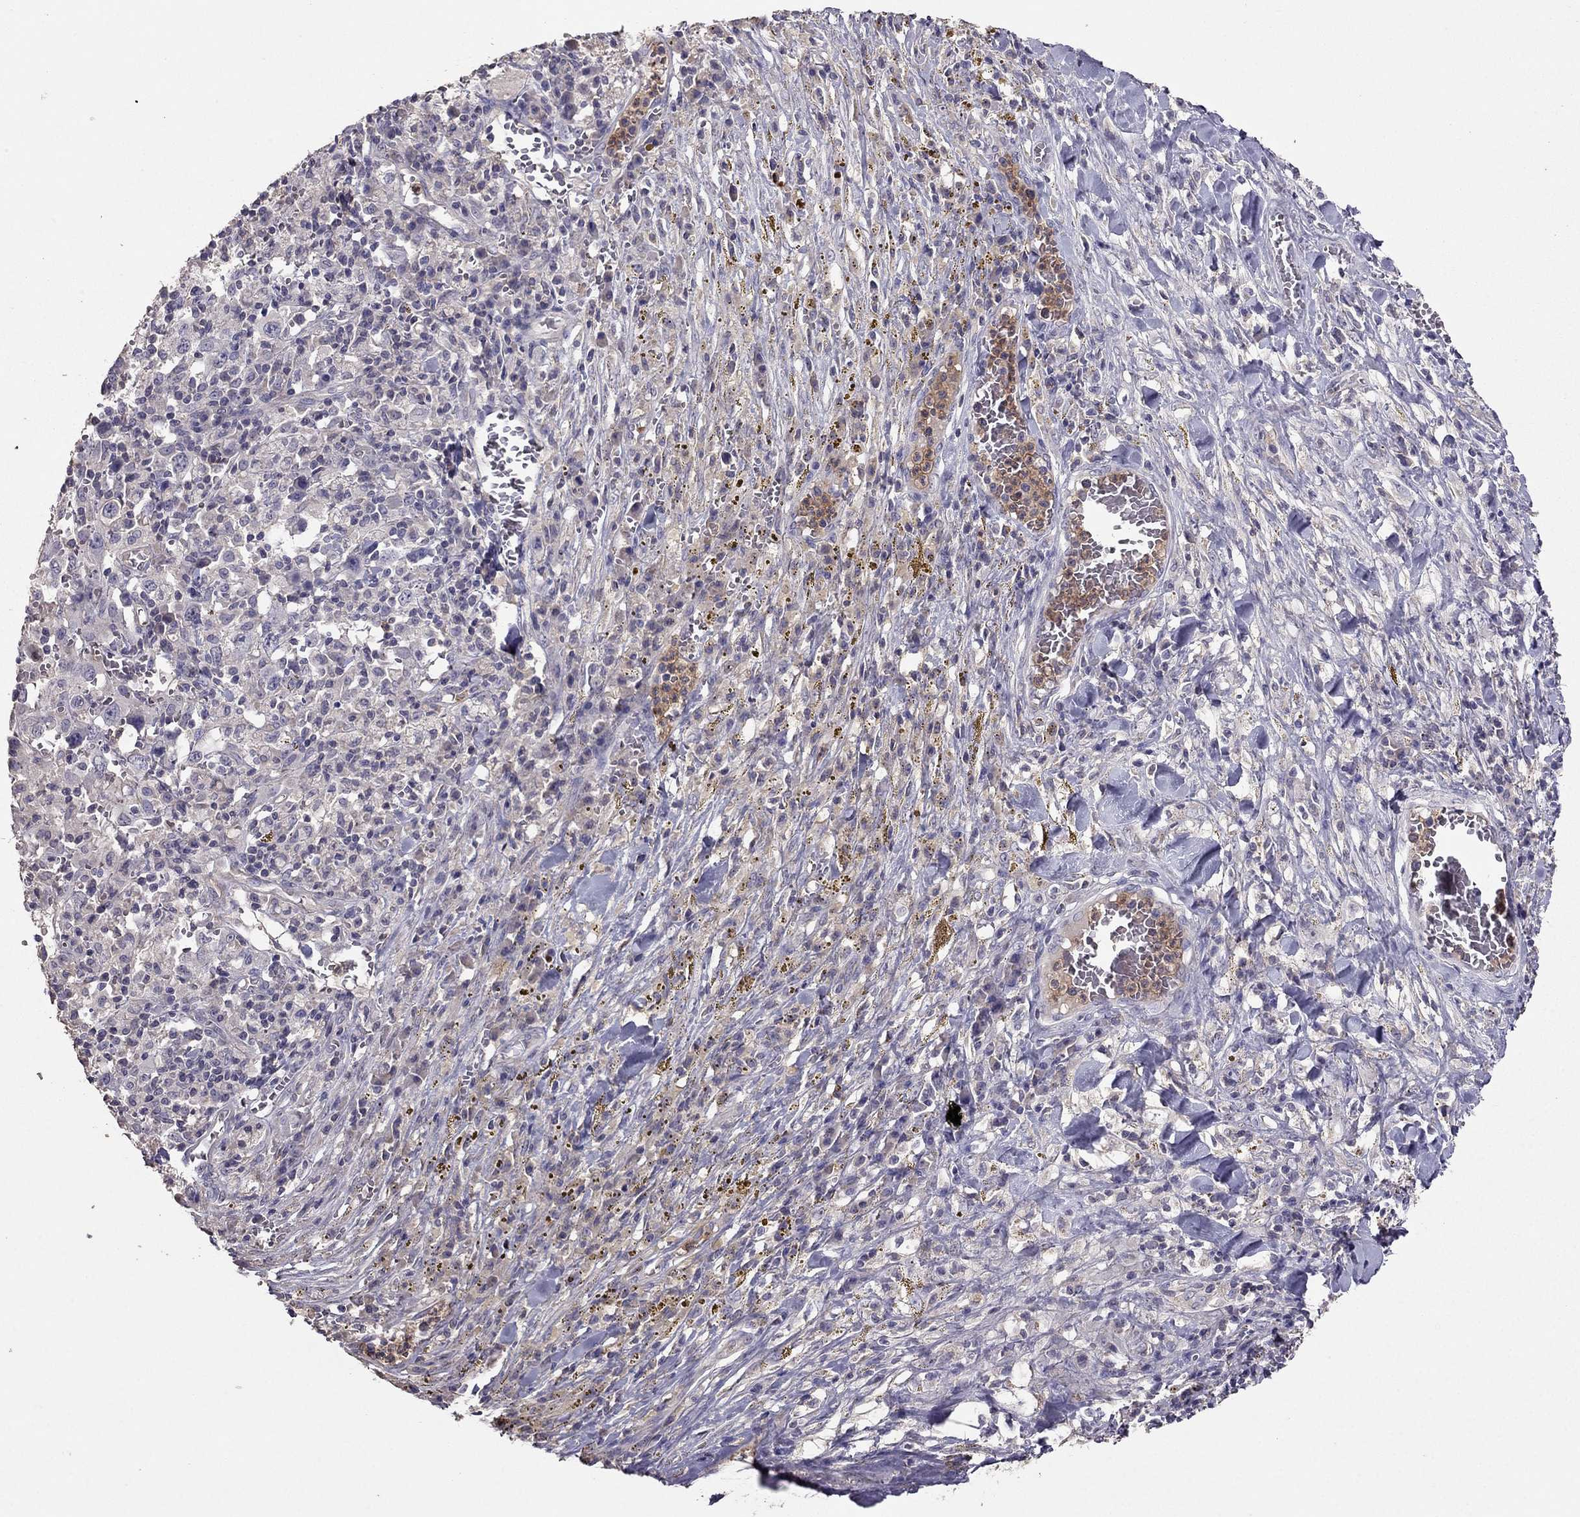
{"staining": {"intensity": "negative", "quantity": "none", "location": "none"}, "tissue": "melanoma", "cell_type": "Tumor cells", "image_type": "cancer", "snomed": [{"axis": "morphology", "description": "Malignant melanoma, NOS"}, {"axis": "topography", "description": "Skin"}], "caption": "The histopathology image reveals no staining of tumor cells in melanoma.", "gene": "RFLNB", "patient": {"sex": "female", "age": 91}}